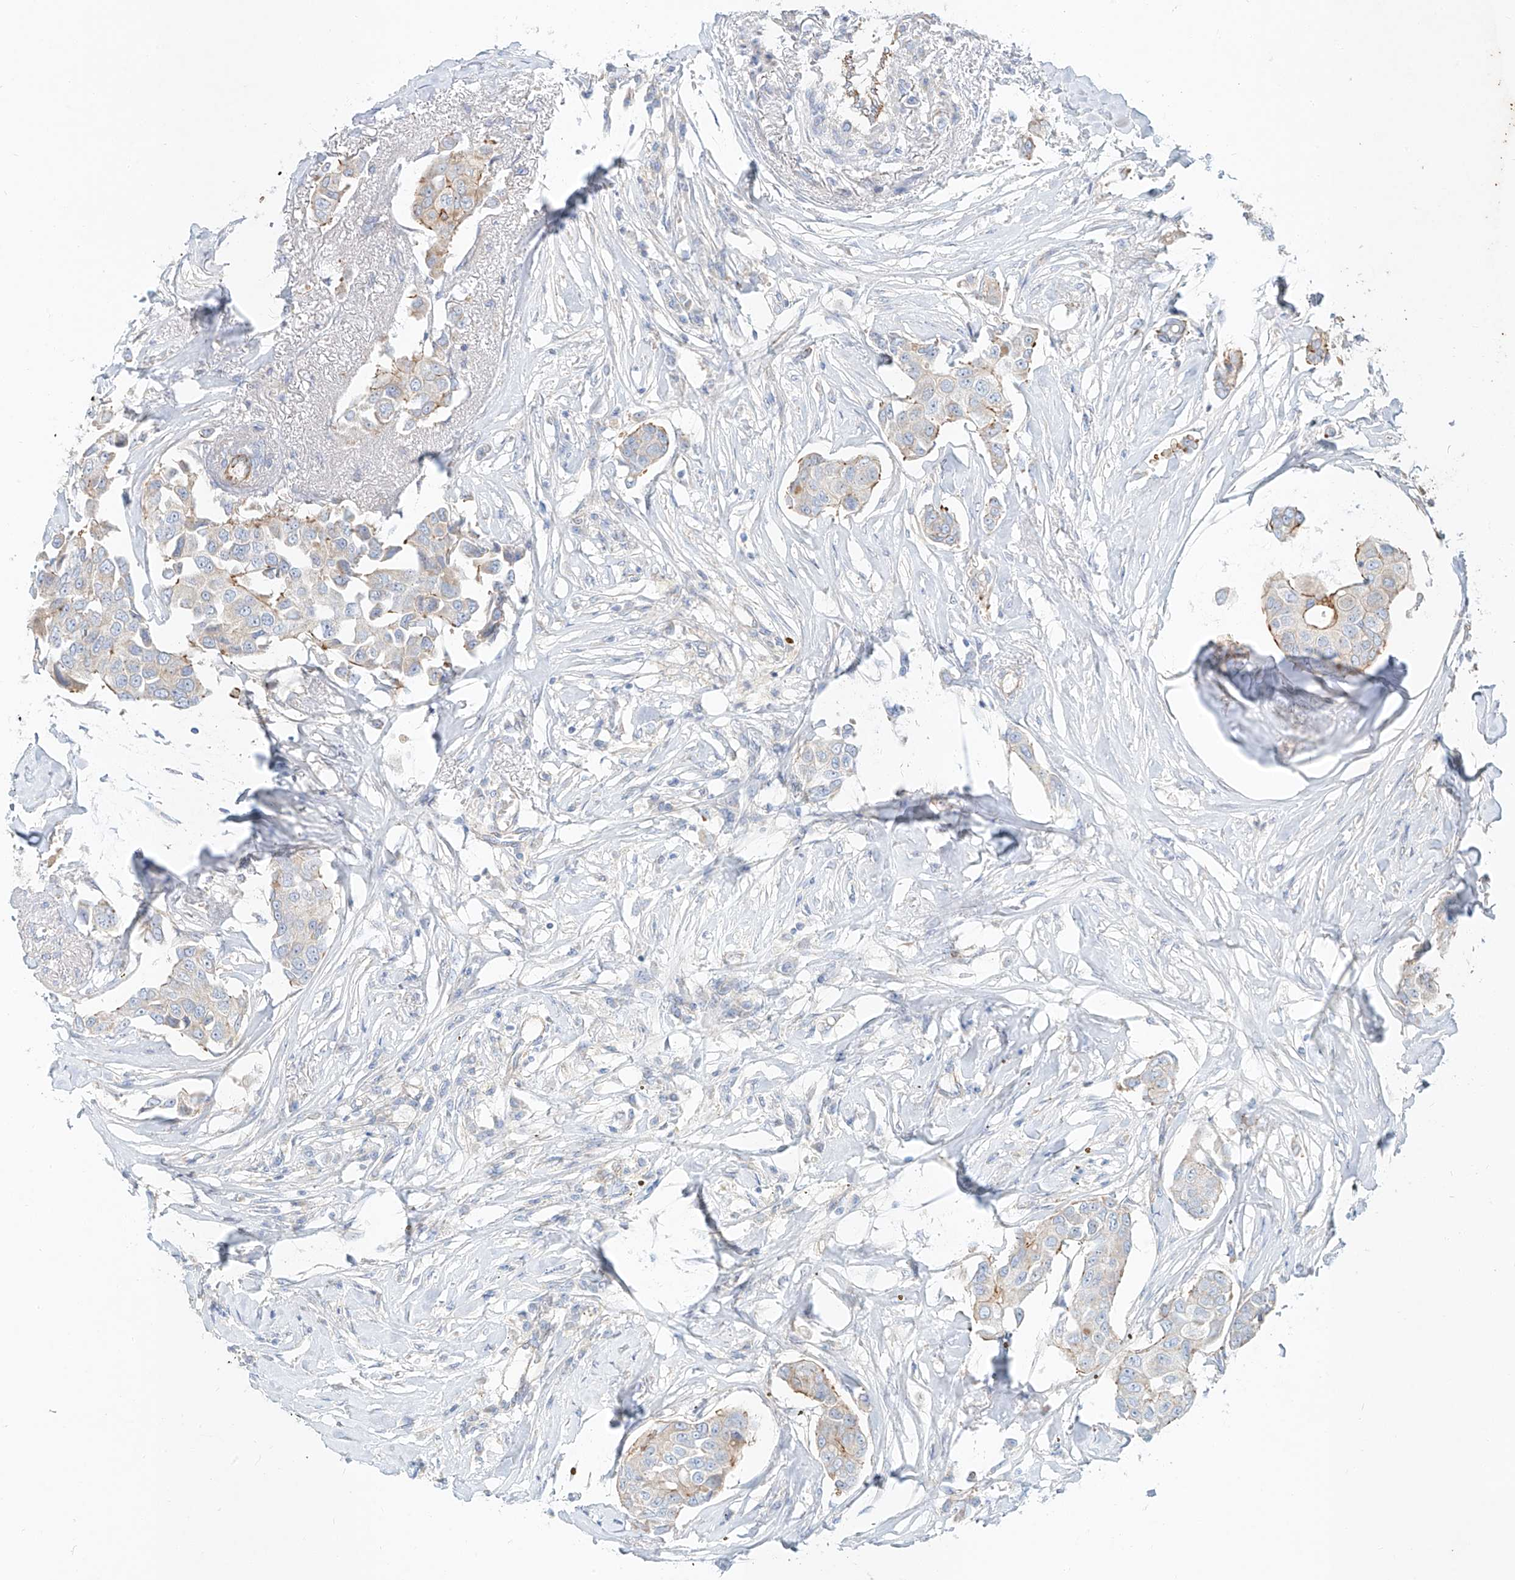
{"staining": {"intensity": "negative", "quantity": "none", "location": "none"}, "tissue": "breast cancer", "cell_type": "Tumor cells", "image_type": "cancer", "snomed": [{"axis": "morphology", "description": "Duct carcinoma"}, {"axis": "topography", "description": "Breast"}], "caption": "DAB immunohistochemical staining of breast cancer (intraductal carcinoma) reveals no significant positivity in tumor cells.", "gene": "AJM1", "patient": {"sex": "female", "age": 80}}